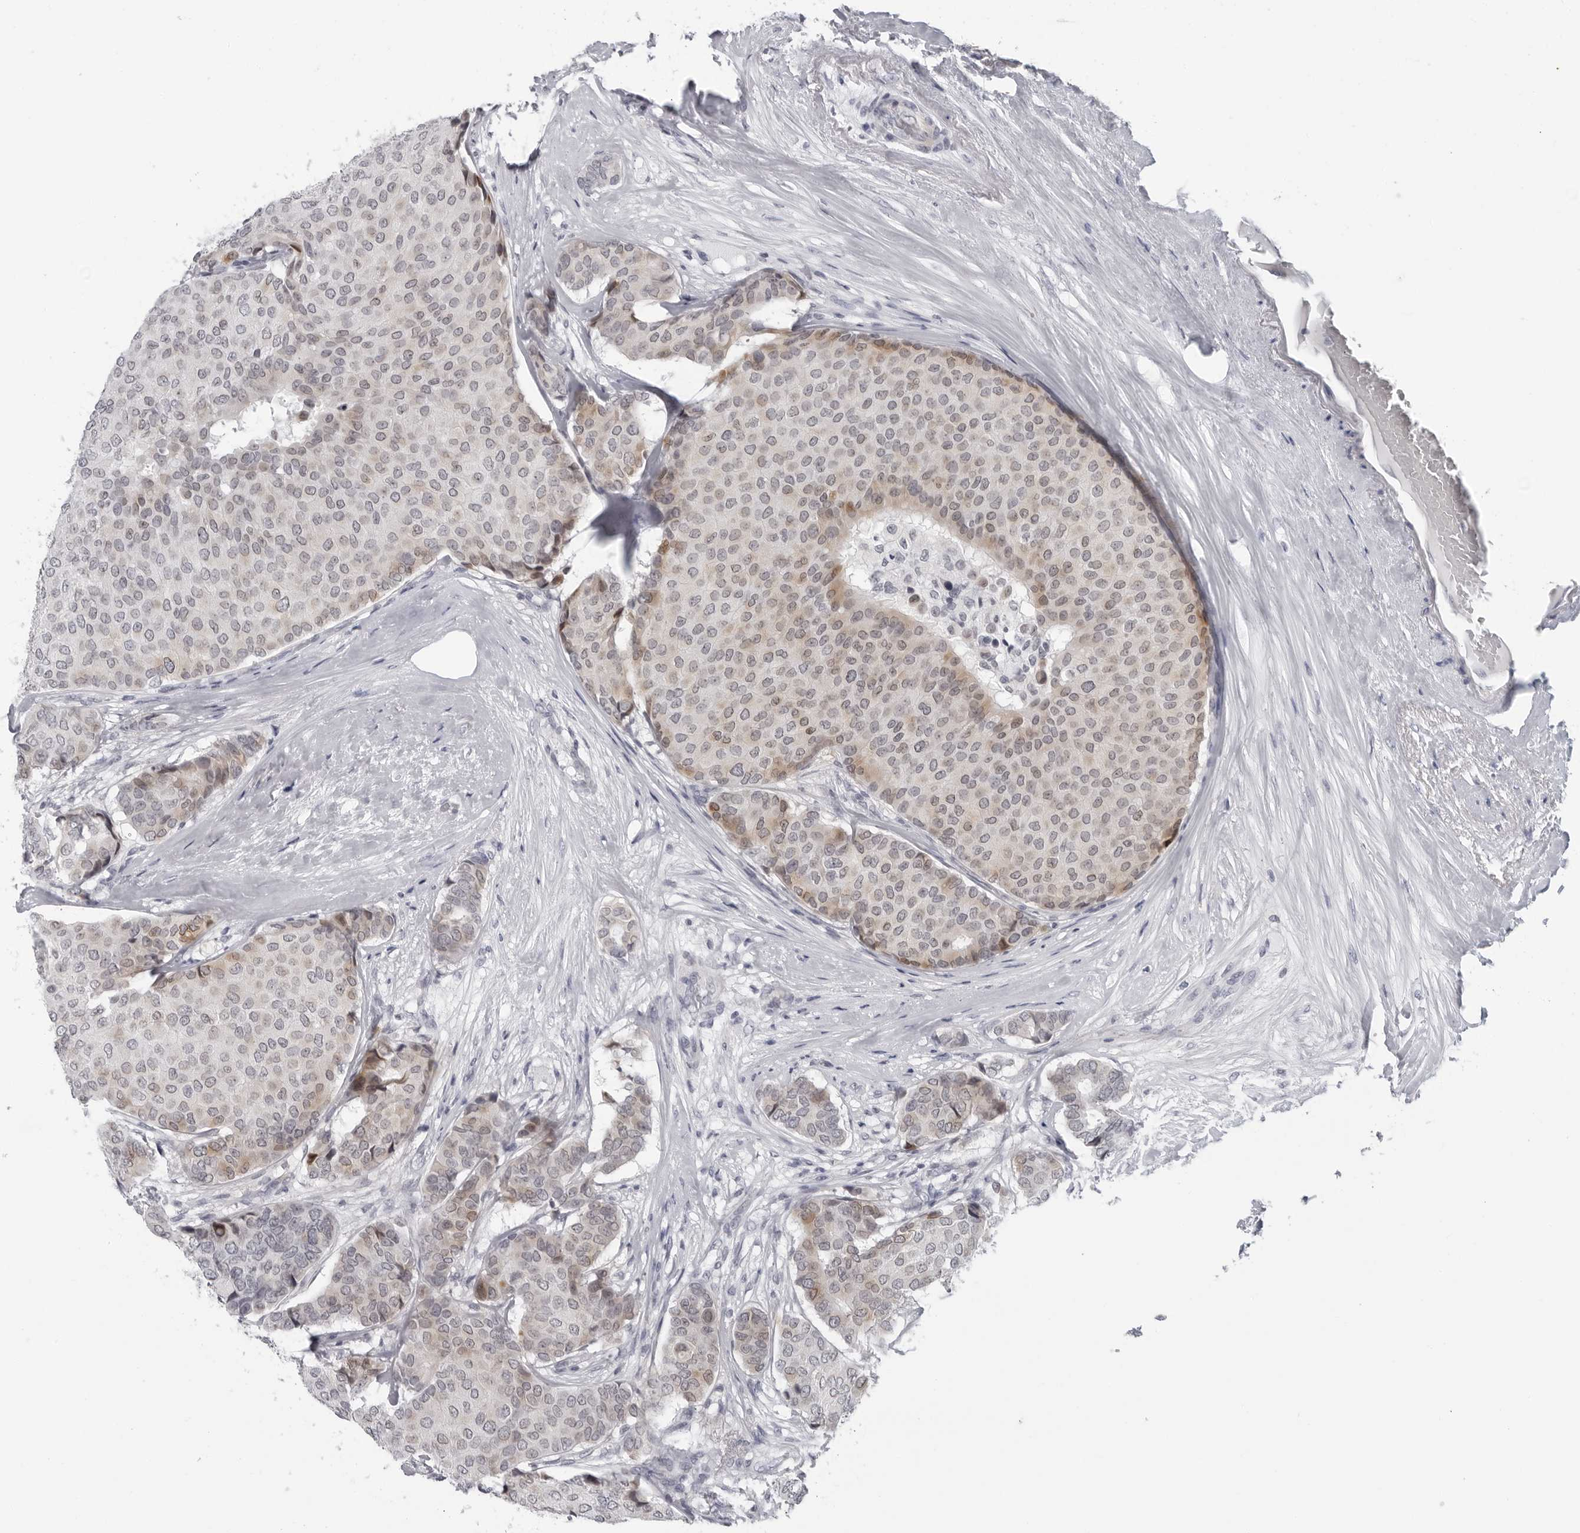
{"staining": {"intensity": "weak", "quantity": "25%-75%", "location": "cytoplasmic/membranous"}, "tissue": "breast cancer", "cell_type": "Tumor cells", "image_type": "cancer", "snomed": [{"axis": "morphology", "description": "Duct carcinoma"}, {"axis": "topography", "description": "Breast"}], "caption": "Intraductal carcinoma (breast) was stained to show a protein in brown. There is low levels of weak cytoplasmic/membranous positivity in about 25%-75% of tumor cells.", "gene": "OPLAH", "patient": {"sex": "female", "age": 75}}